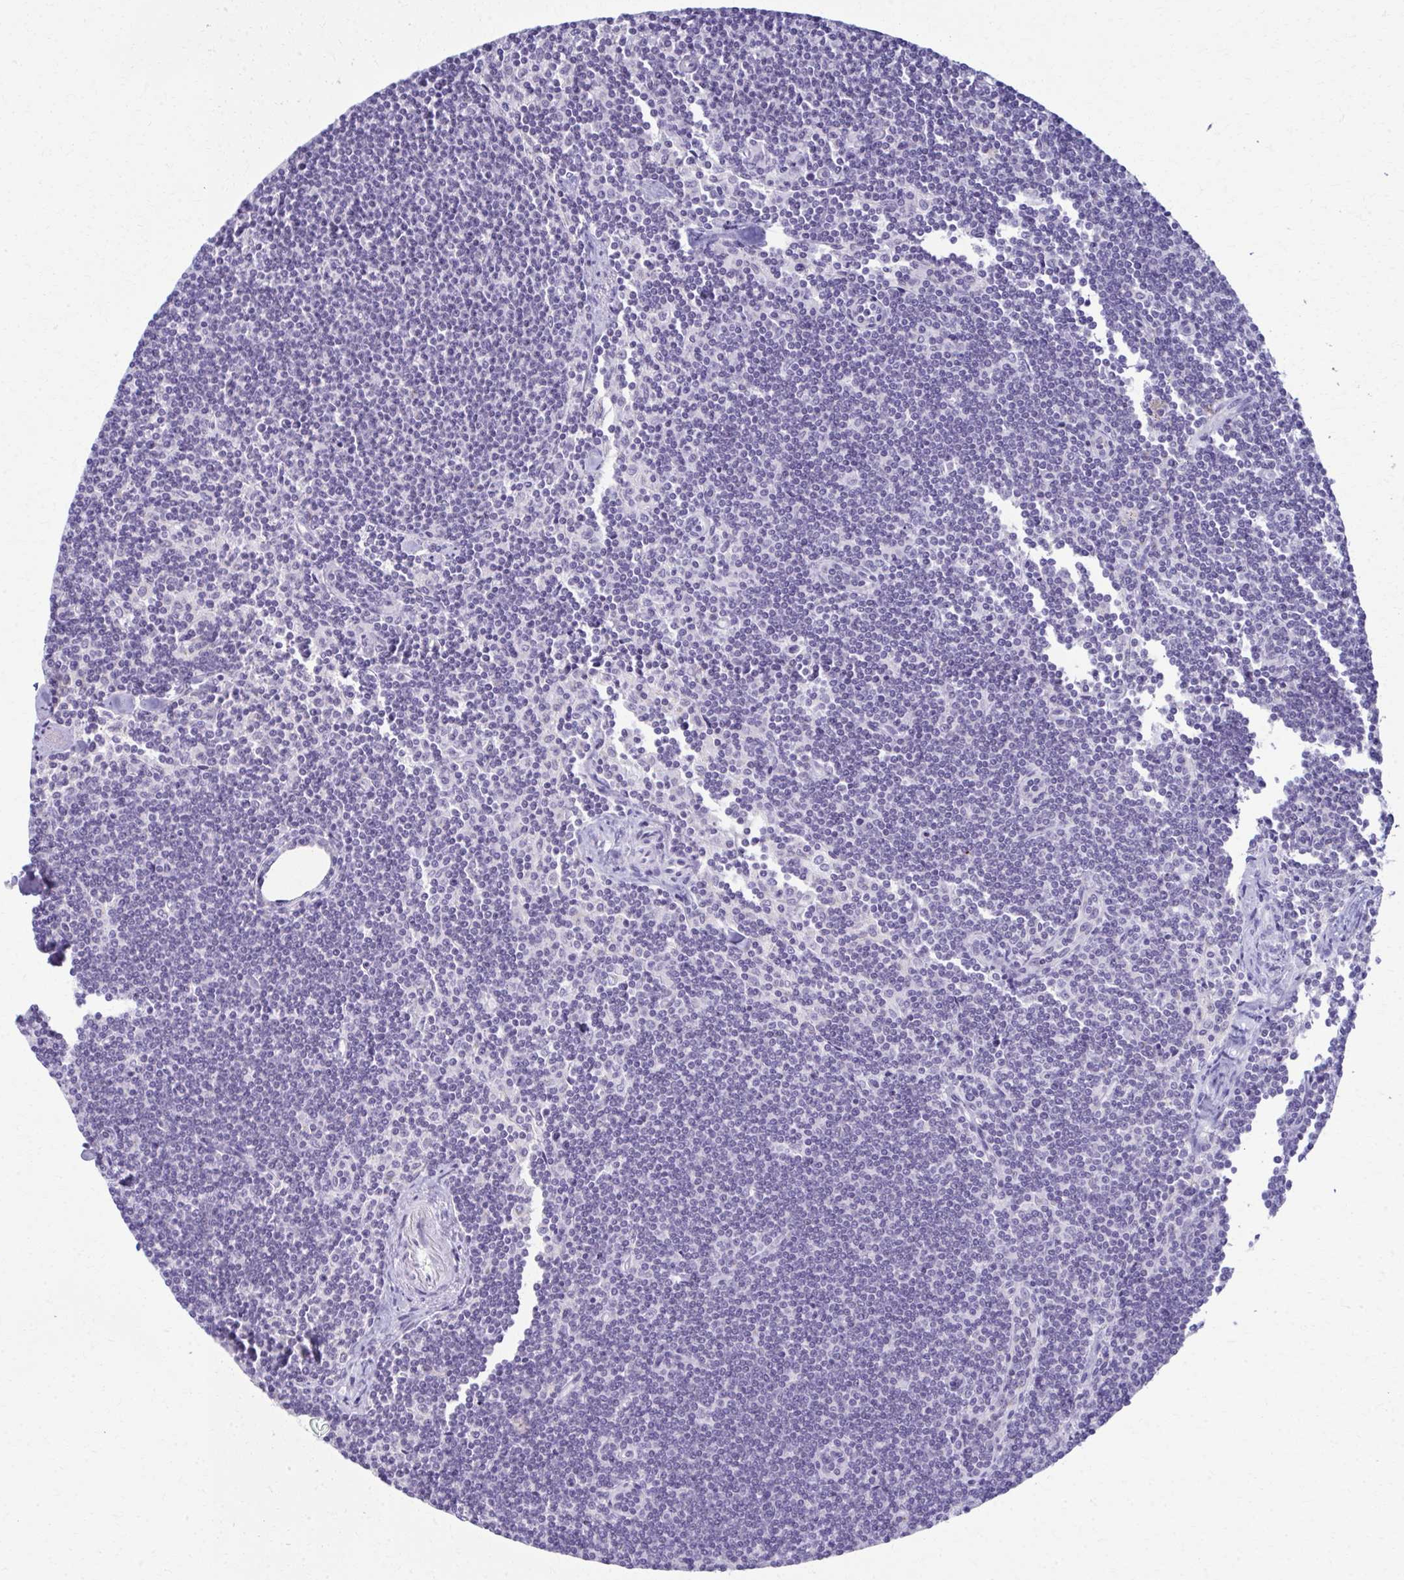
{"staining": {"intensity": "negative", "quantity": "none", "location": "none"}, "tissue": "lymphoma", "cell_type": "Tumor cells", "image_type": "cancer", "snomed": [{"axis": "morphology", "description": "Malignant lymphoma, non-Hodgkin's type, Low grade"}, {"axis": "topography", "description": "Lymph node"}], "caption": "Immunohistochemistry (IHC) micrograph of neoplastic tissue: human low-grade malignant lymphoma, non-Hodgkin's type stained with DAB exhibits no significant protein expression in tumor cells. (DAB immunohistochemistry (IHC) with hematoxylin counter stain).", "gene": "SCLY", "patient": {"sex": "female", "age": 73}}